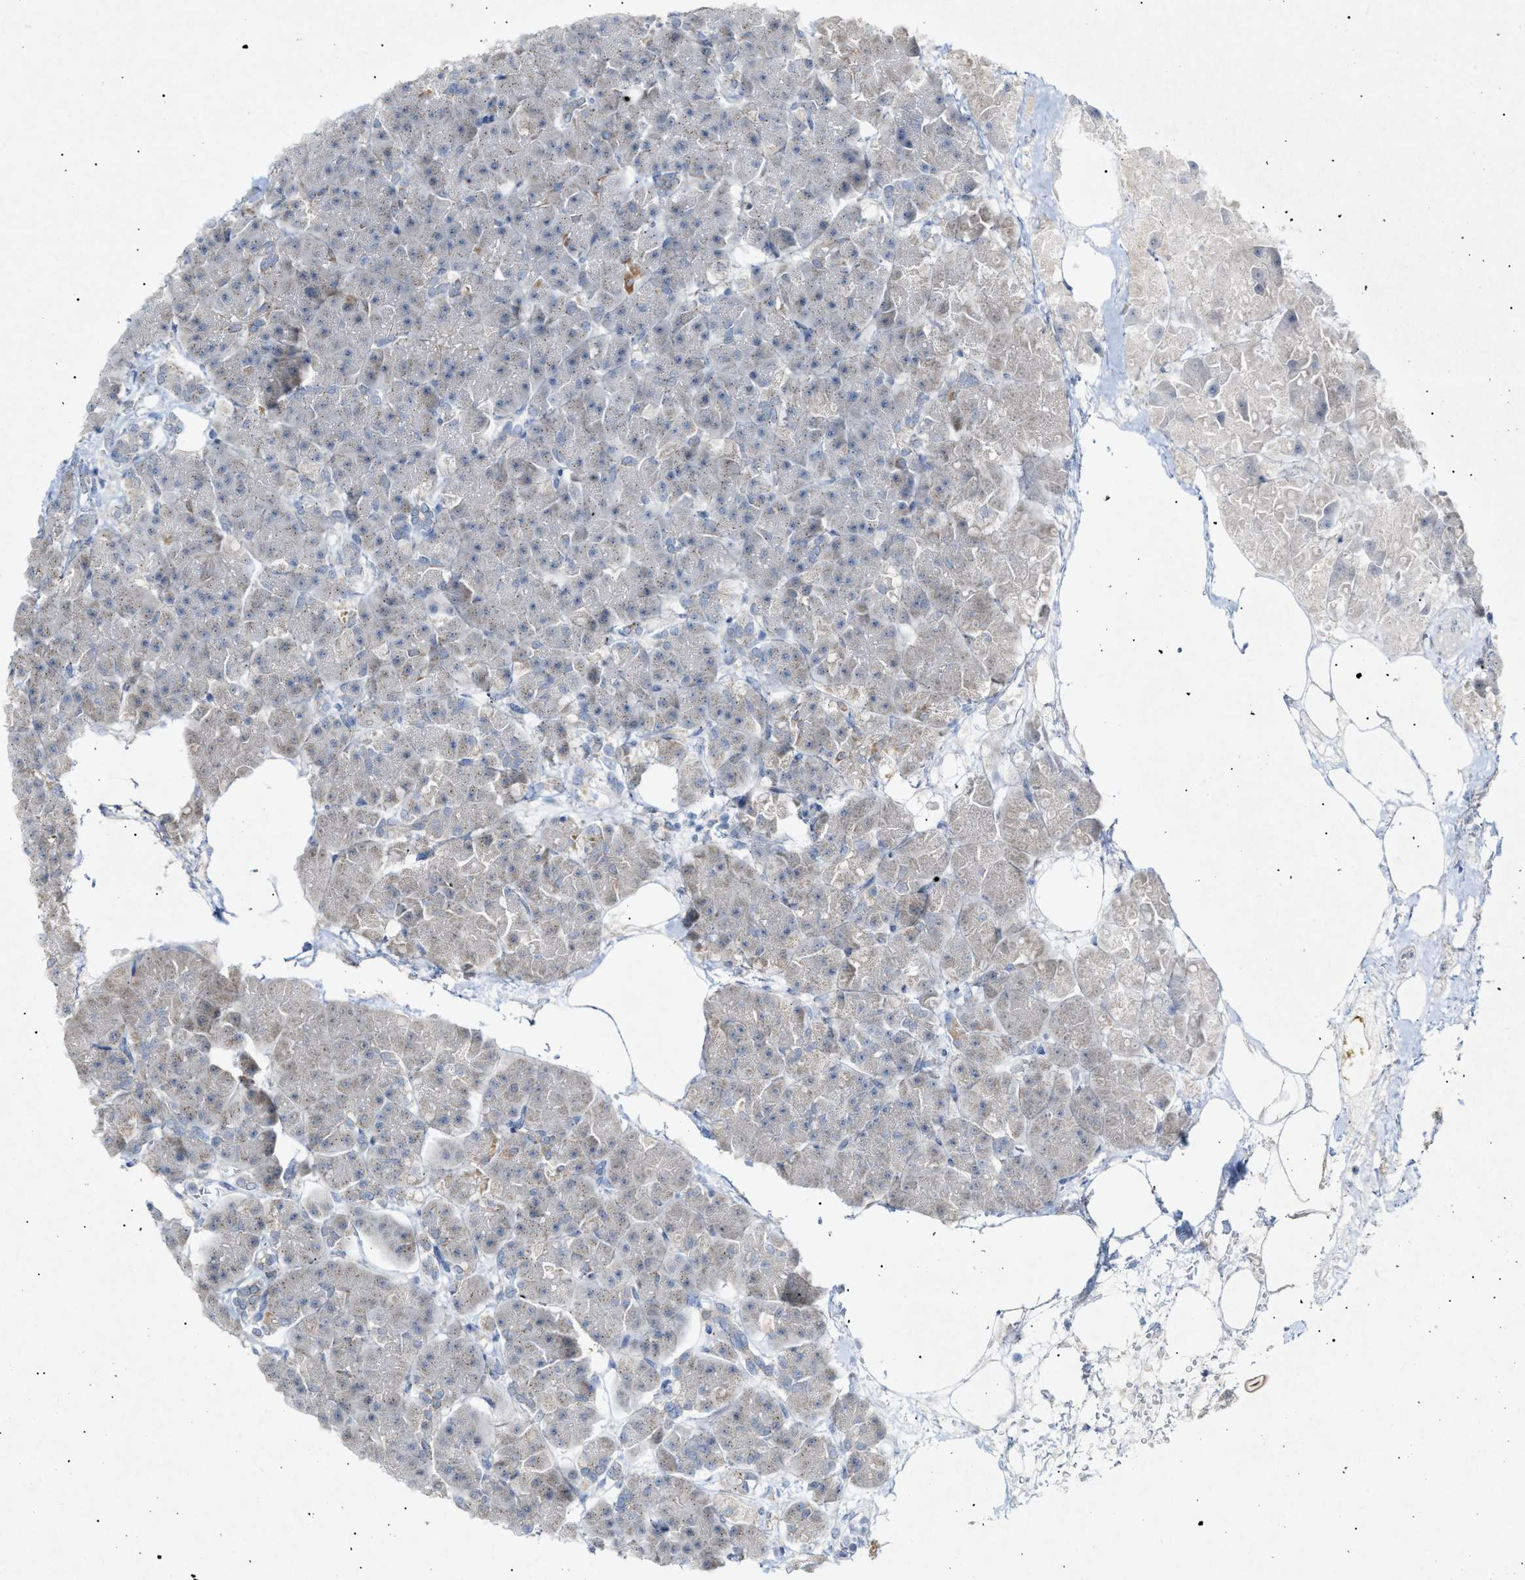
{"staining": {"intensity": "weak", "quantity": "25%-75%", "location": "cytoplasmic/membranous"}, "tissue": "pancreas", "cell_type": "Exocrine glandular cells", "image_type": "normal", "snomed": [{"axis": "morphology", "description": "Normal tissue, NOS"}, {"axis": "topography", "description": "Pancreas"}], "caption": "Protein staining of normal pancreas reveals weak cytoplasmic/membranous expression in about 25%-75% of exocrine glandular cells.", "gene": "SLC25A31", "patient": {"sex": "female", "age": 70}}